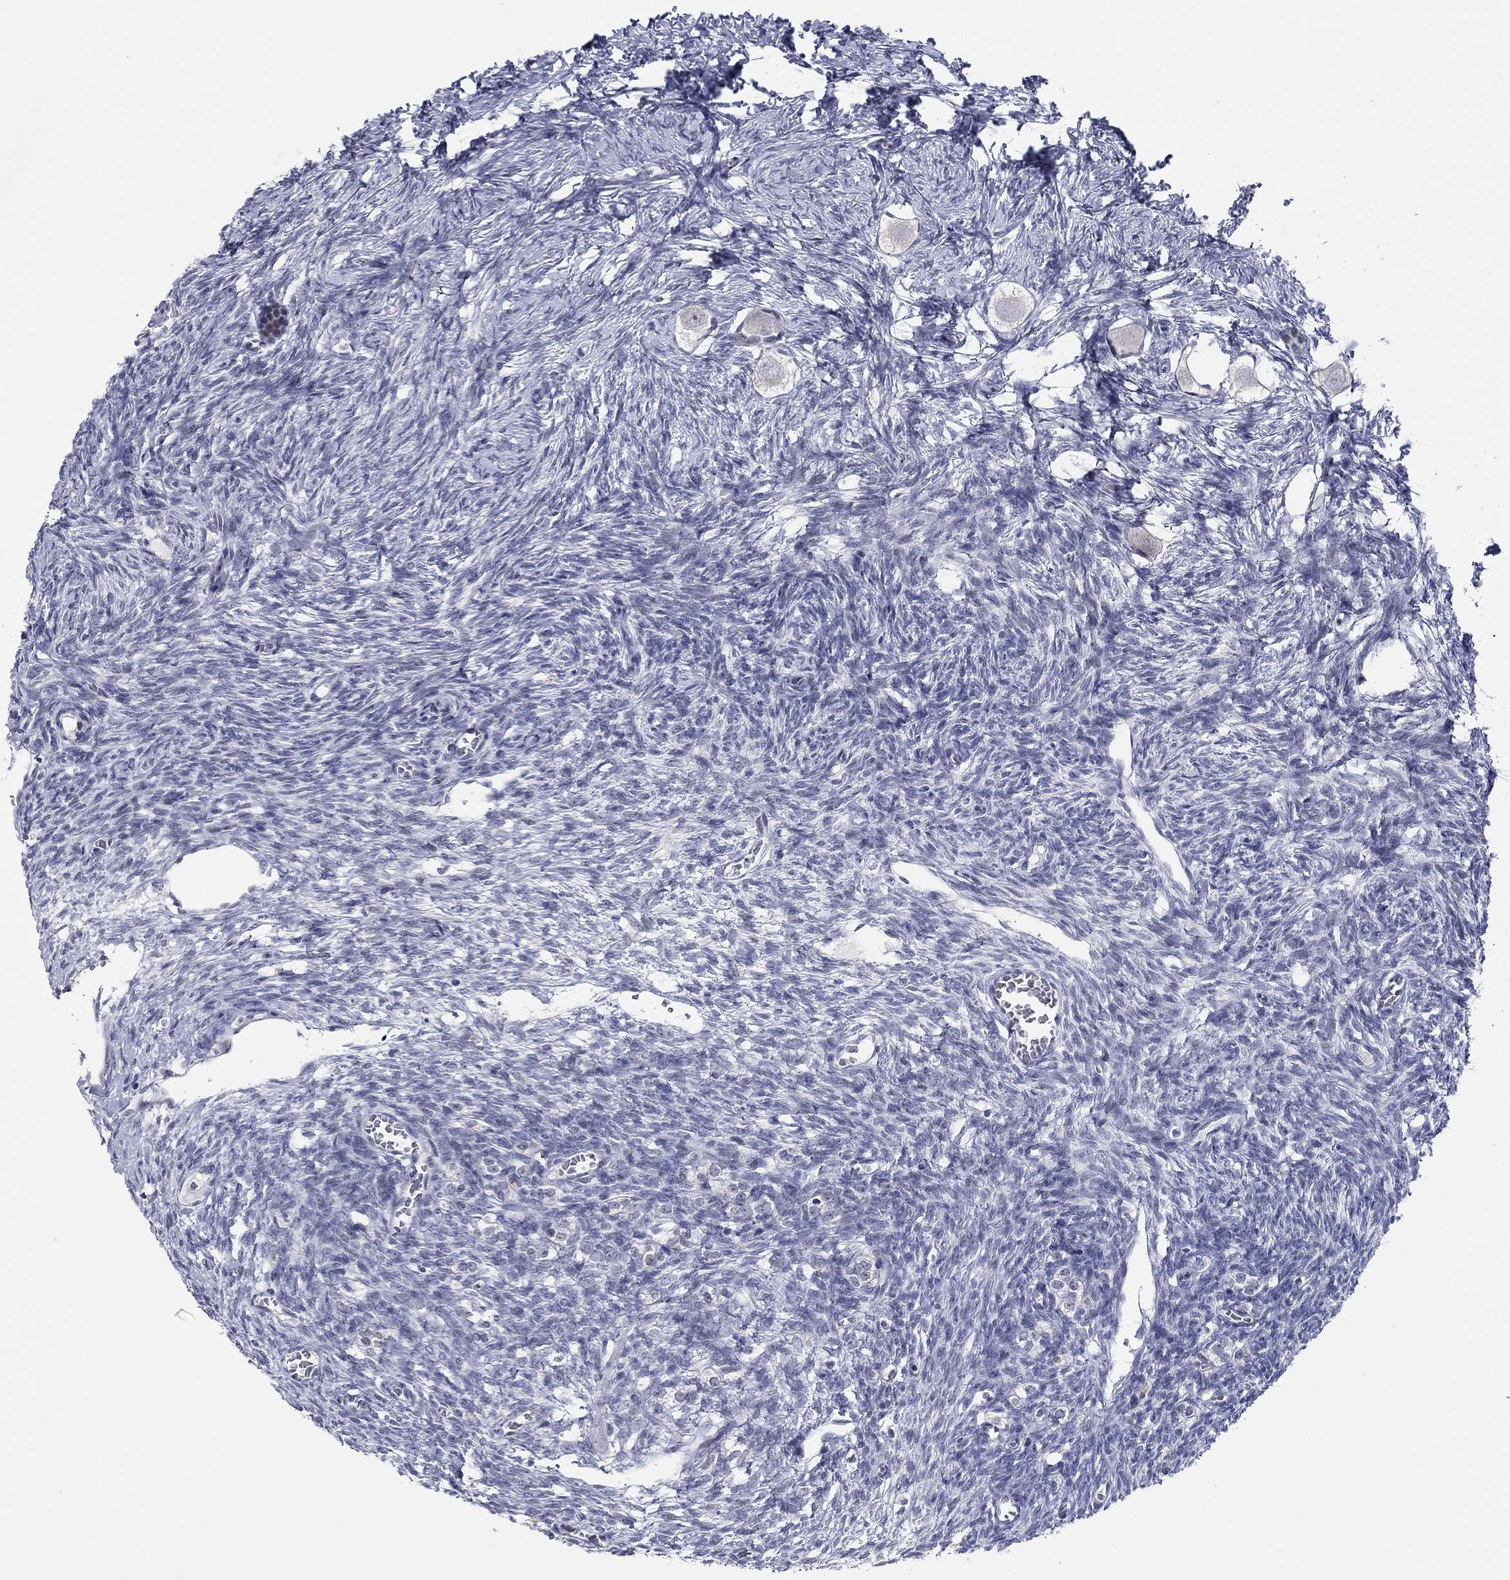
{"staining": {"intensity": "negative", "quantity": "none", "location": "none"}, "tissue": "ovary", "cell_type": "Follicle cells", "image_type": "normal", "snomed": [{"axis": "morphology", "description": "Normal tissue, NOS"}, {"axis": "topography", "description": "Ovary"}], "caption": "DAB (3,3'-diaminobenzidine) immunohistochemical staining of unremarkable human ovary displays no significant positivity in follicle cells.", "gene": "ITGAE", "patient": {"sex": "female", "age": 27}}